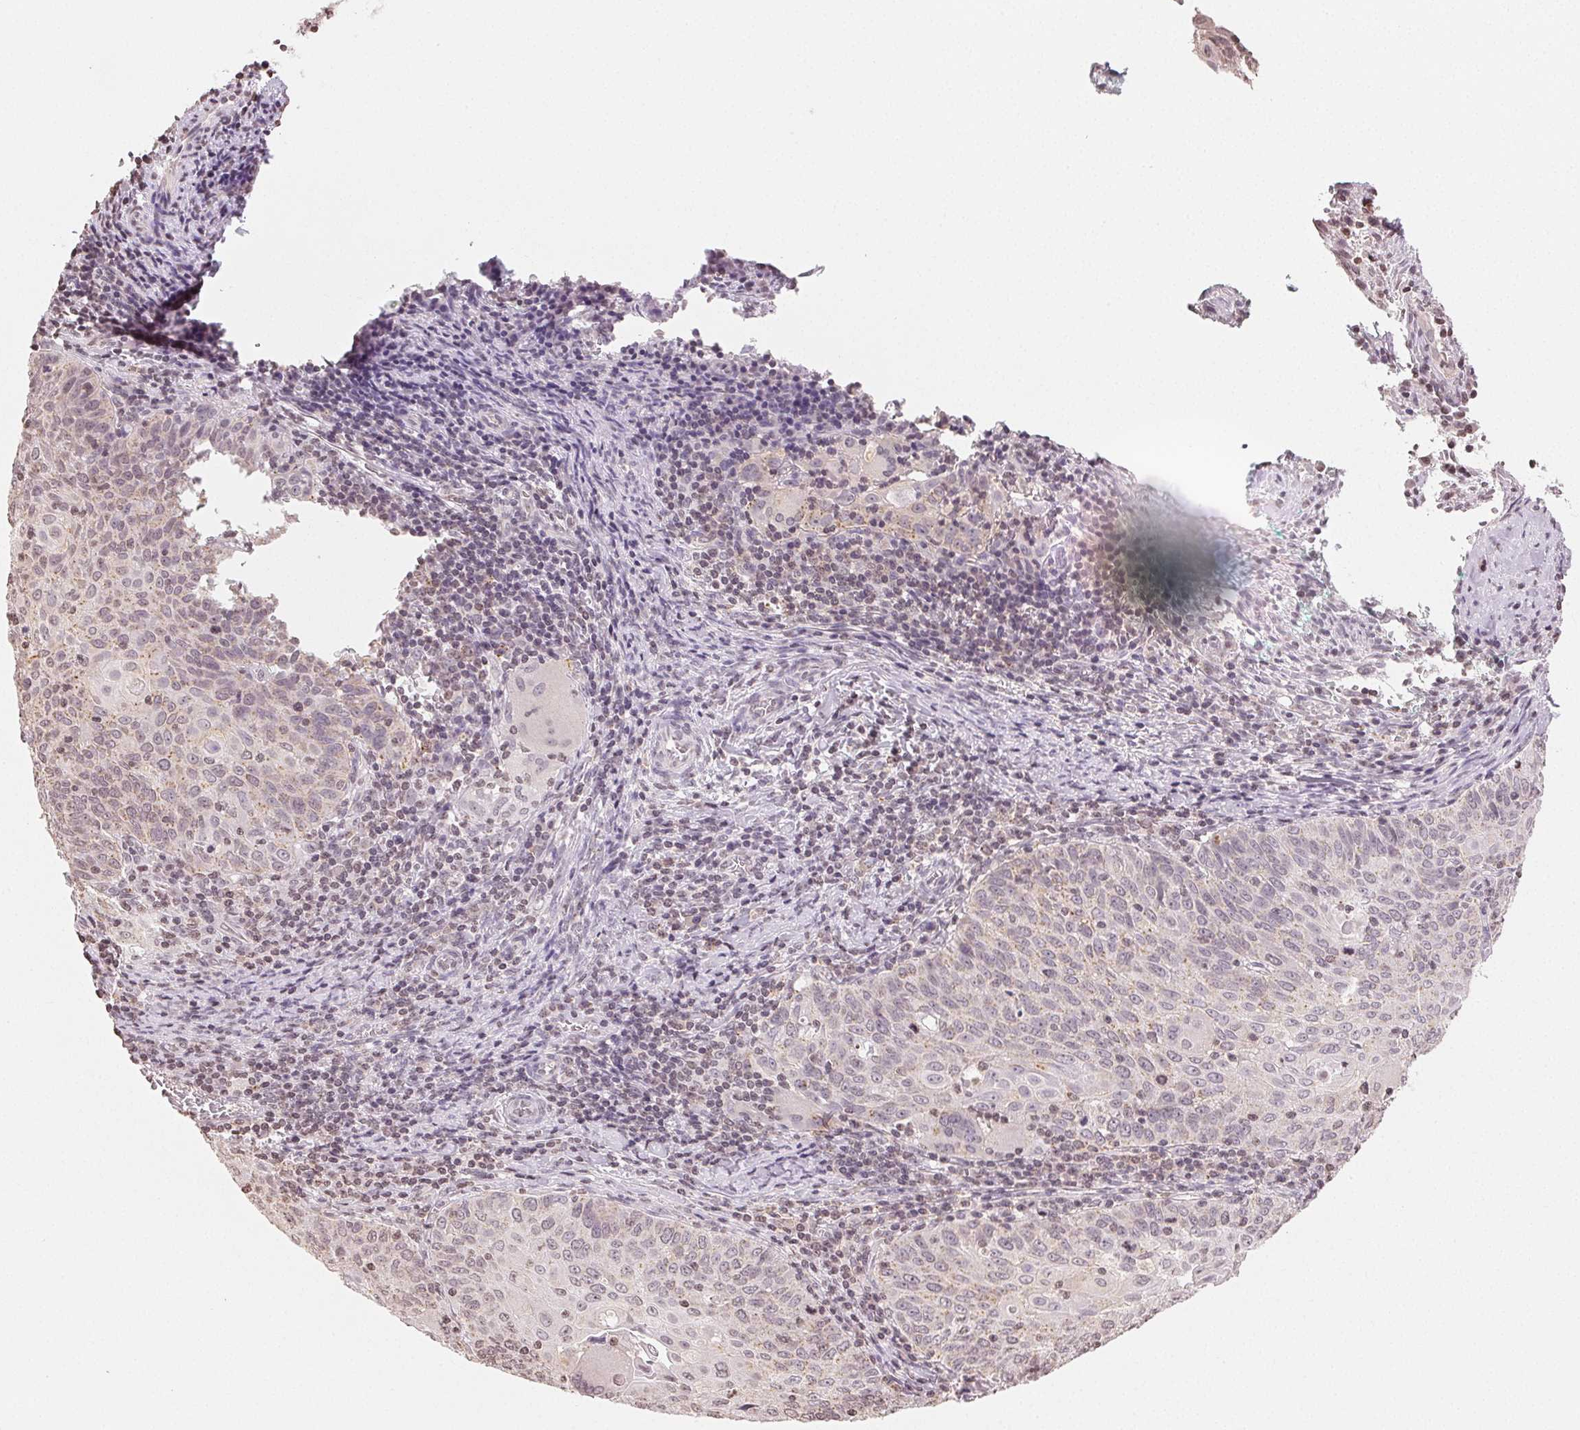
{"staining": {"intensity": "weak", "quantity": "<25%", "location": "cytoplasmic/membranous"}, "tissue": "cervical cancer", "cell_type": "Tumor cells", "image_type": "cancer", "snomed": [{"axis": "morphology", "description": "Squamous cell carcinoma, NOS"}, {"axis": "topography", "description": "Cervix"}], "caption": "Immunohistochemistry (IHC) histopathology image of neoplastic tissue: cervical squamous cell carcinoma stained with DAB (3,3'-diaminobenzidine) reveals no significant protein expression in tumor cells.", "gene": "TBP", "patient": {"sex": "female", "age": 65}}